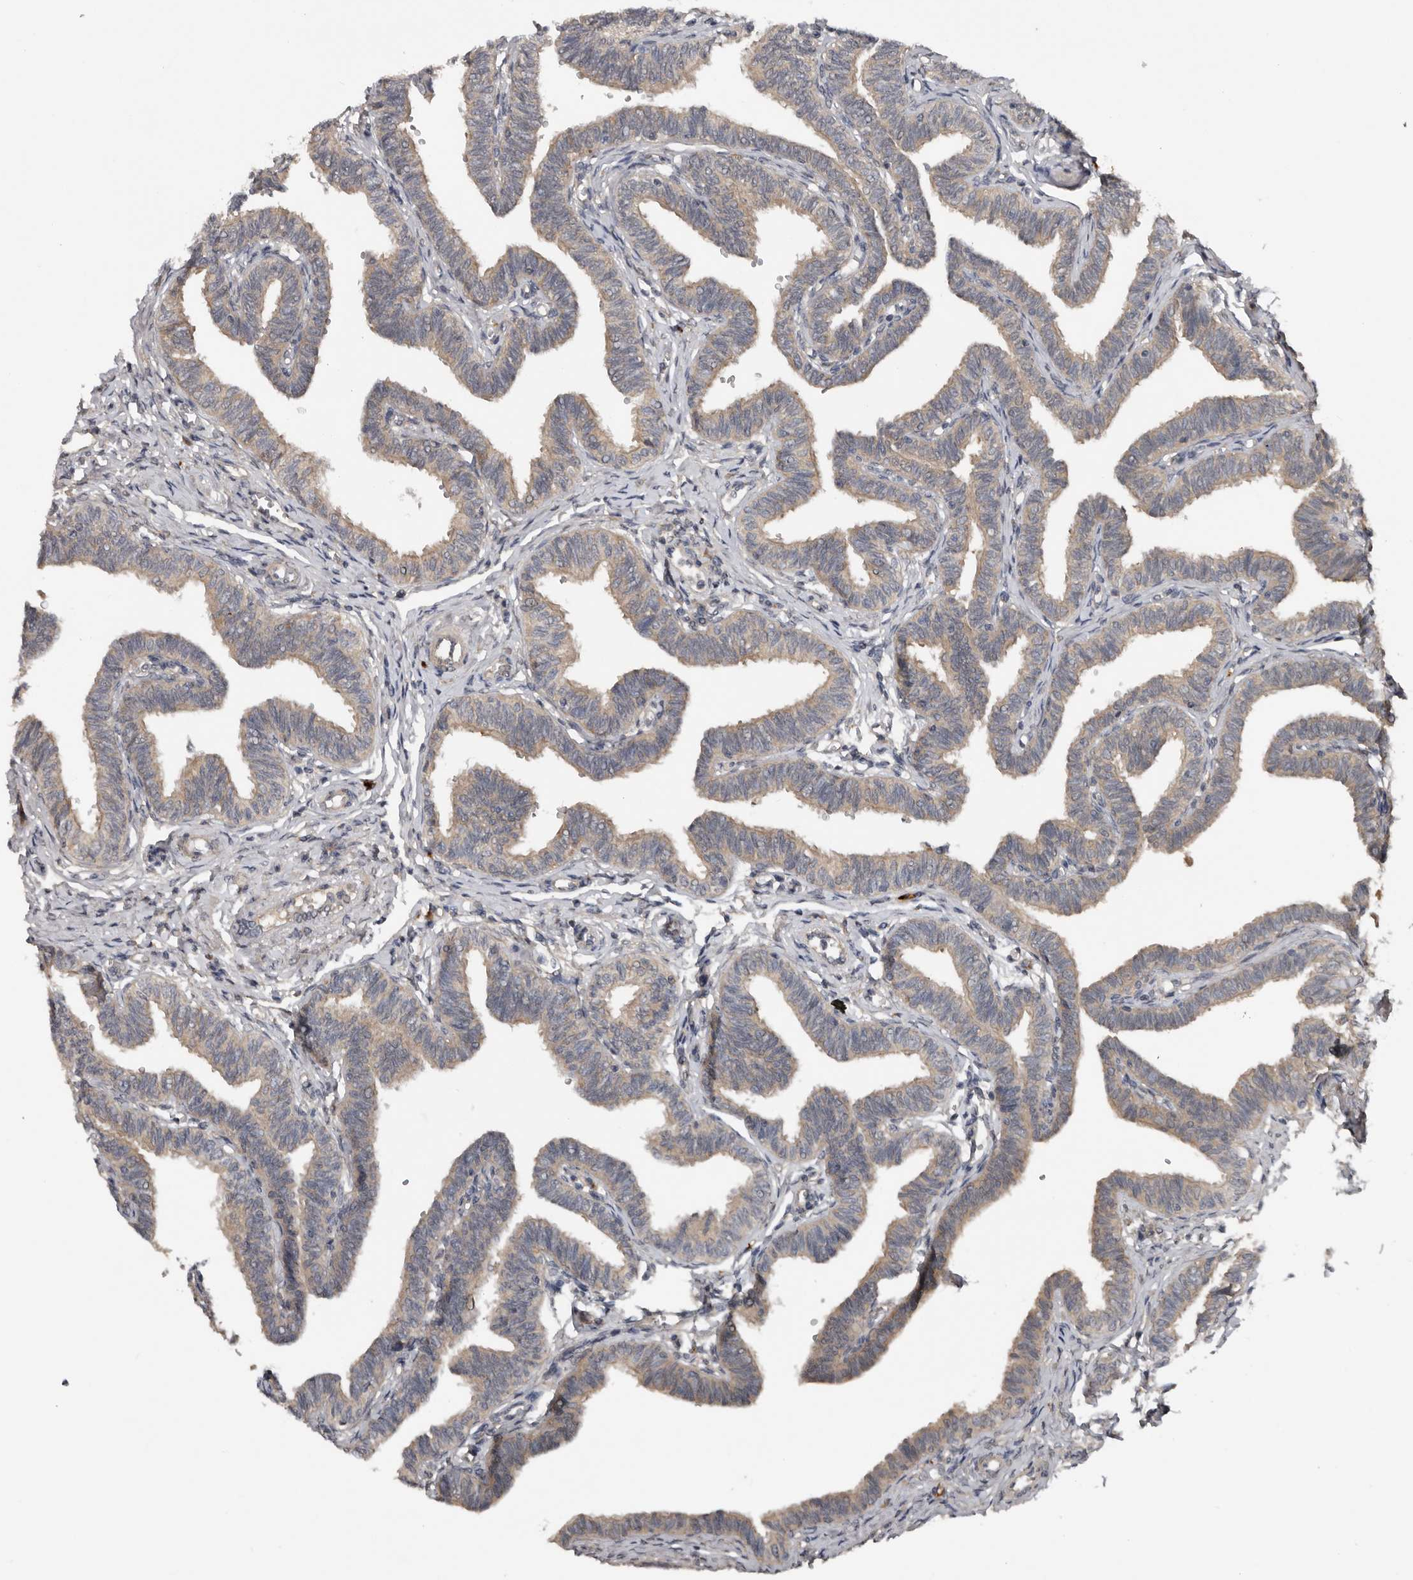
{"staining": {"intensity": "weak", "quantity": "25%-75%", "location": "cytoplasmic/membranous"}, "tissue": "fallopian tube", "cell_type": "Glandular cells", "image_type": "normal", "snomed": [{"axis": "morphology", "description": "Normal tissue, NOS"}, {"axis": "topography", "description": "Fallopian tube"}, {"axis": "topography", "description": "Ovary"}], "caption": "Glandular cells display weak cytoplasmic/membranous staining in approximately 25%-75% of cells in normal fallopian tube. (DAB (3,3'-diaminobenzidine) IHC with brightfield microscopy, high magnification).", "gene": "DNAJB4", "patient": {"sex": "female", "age": 23}}